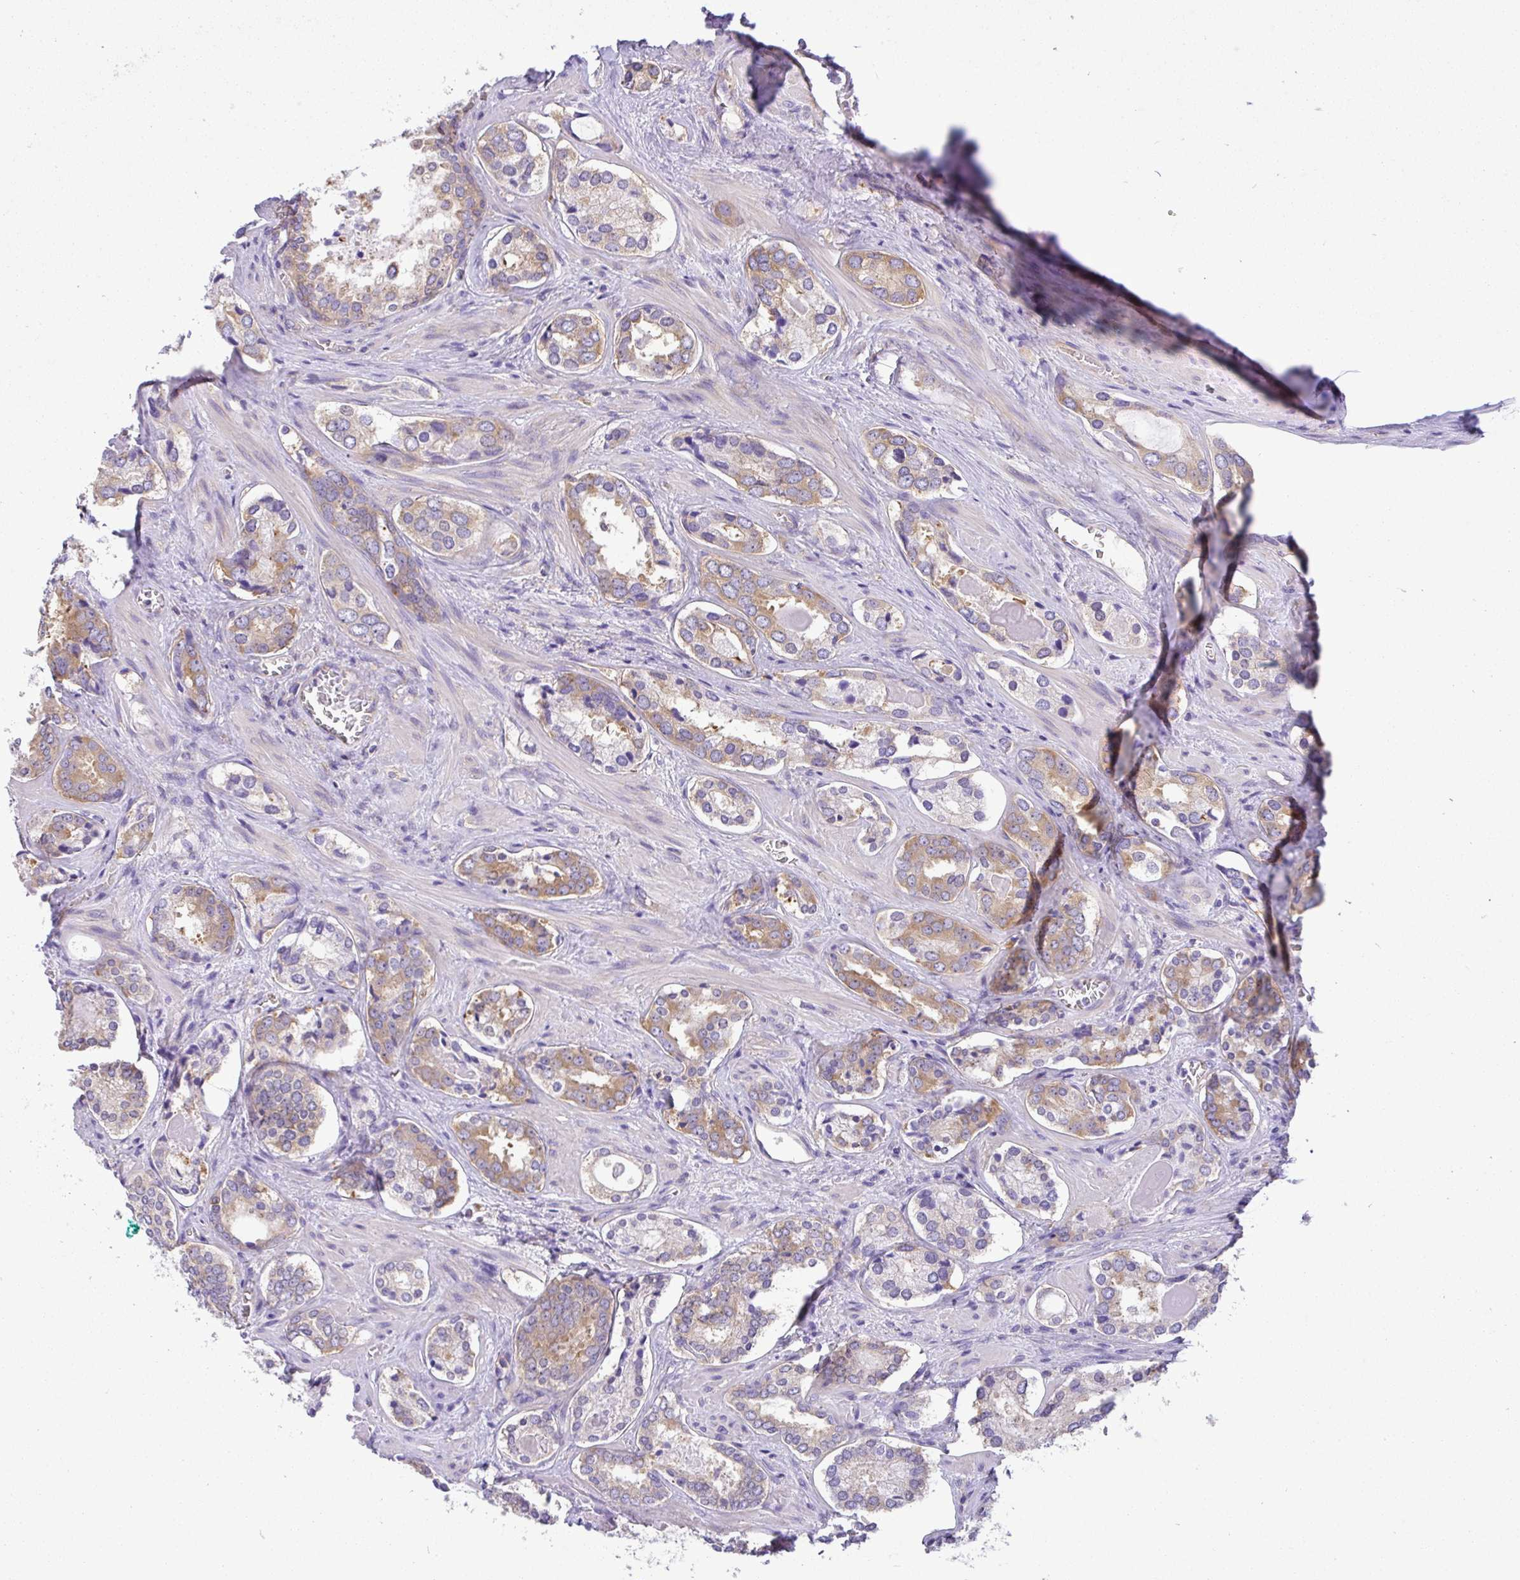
{"staining": {"intensity": "moderate", "quantity": "25%-75%", "location": "cytoplasmic/membranous"}, "tissue": "prostate cancer", "cell_type": "Tumor cells", "image_type": "cancer", "snomed": [{"axis": "morphology", "description": "Adenocarcinoma, Low grade"}, {"axis": "topography", "description": "Prostate"}], "caption": "Prostate cancer (adenocarcinoma (low-grade)) tissue exhibits moderate cytoplasmic/membranous positivity in approximately 25%-75% of tumor cells, visualized by immunohistochemistry. Immunohistochemistry (ihc) stains the protein of interest in brown and the nuclei are stained blue.", "gene": "GFPT2", "patient": {"sex": "male", "age": 62}}